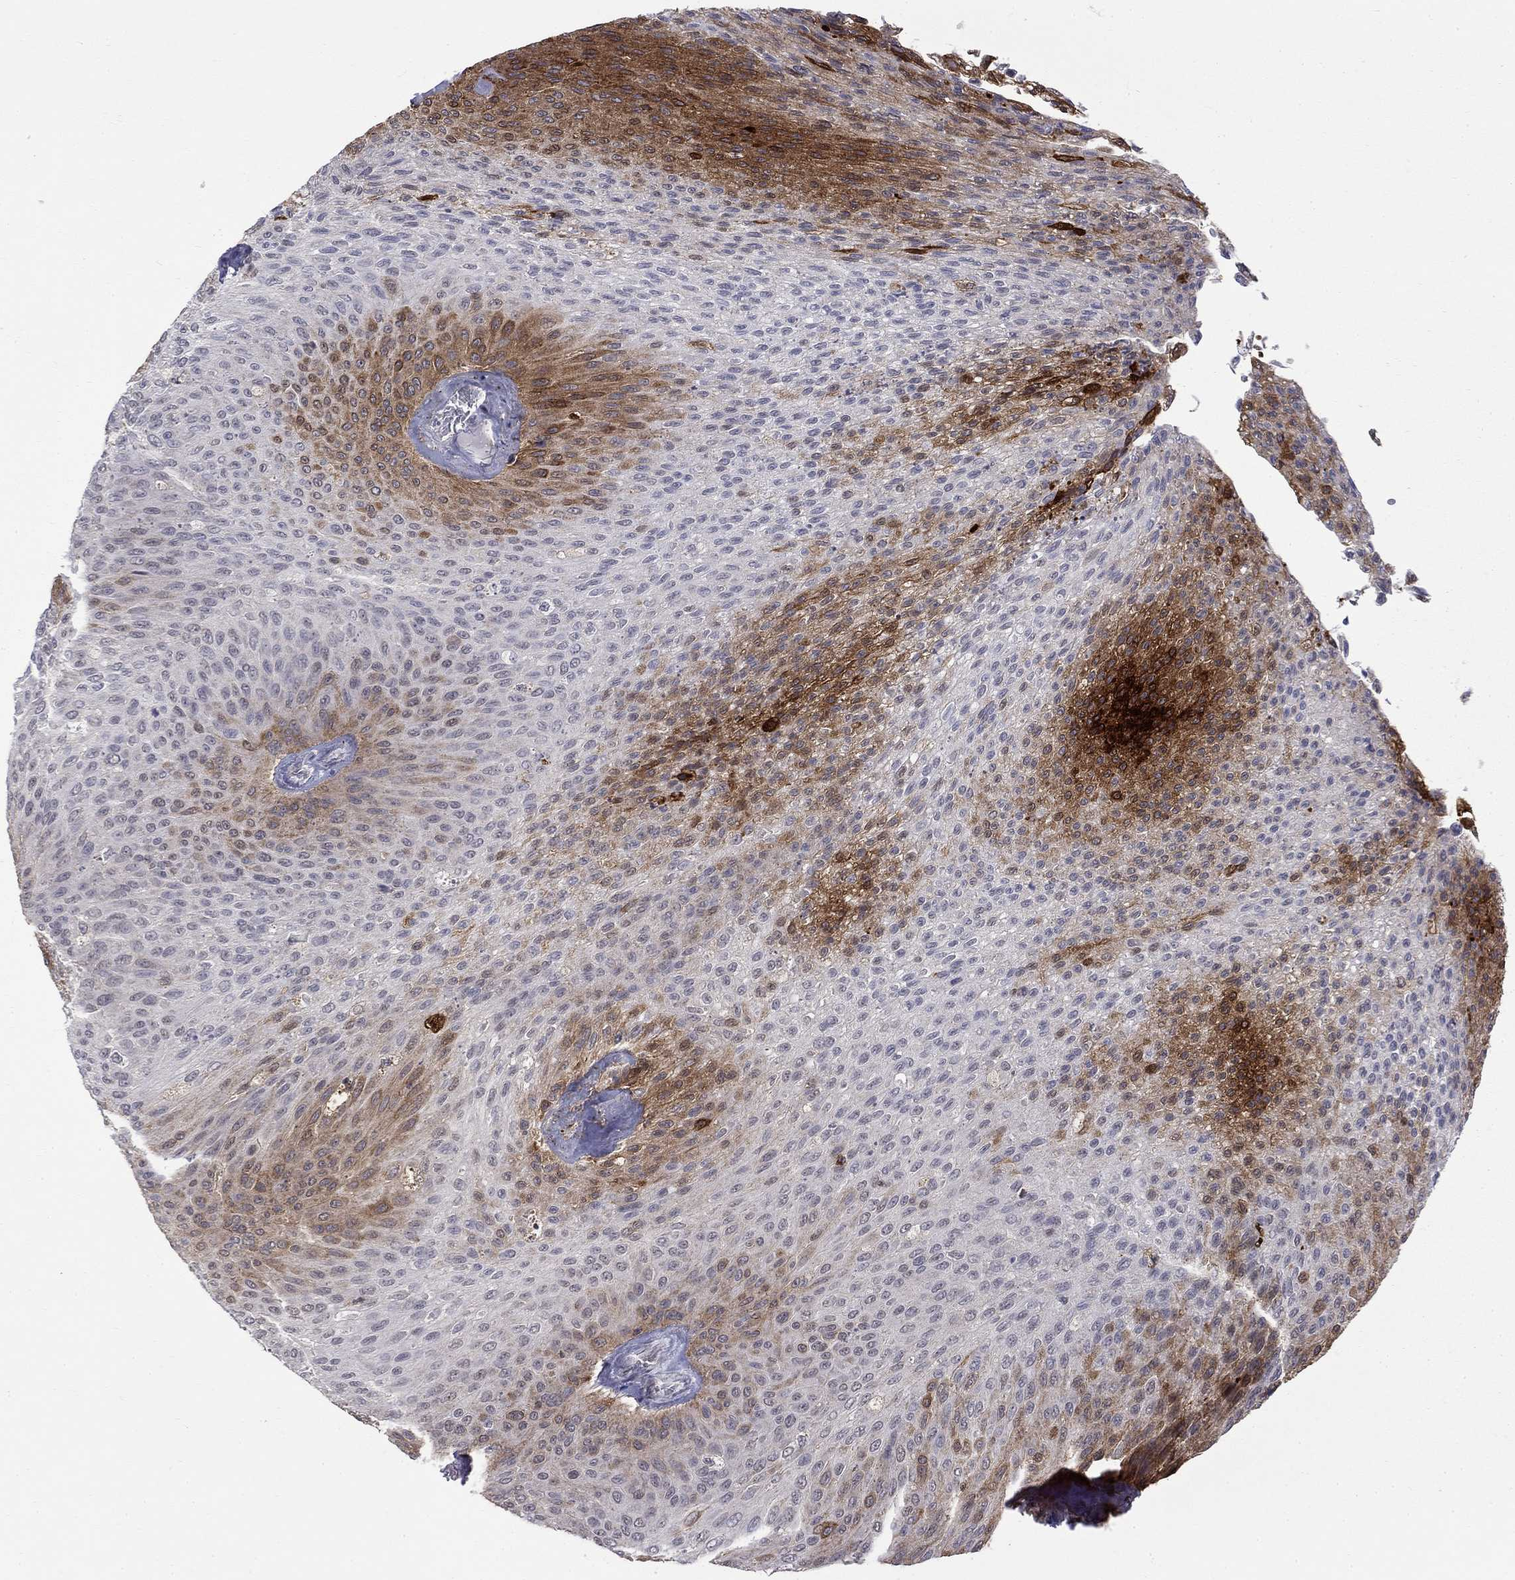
{"staining": {"intensity": "strong", "quantity": "25%-75%", "location": "cytoplasmic/membranous"}, "tissue": "urothelial cancer", "cell_type": "Tumor cells", "image_type": "cancer", "snomed": [{"axis": "morphology", "description": "Urothelial carcinoma, Low grade"}, {"axis": "topography", "description": "Ureter, NOS"}, {"axis": "topography", "description": "Urinary bladder"}], "caption": "Urothelial carcinoma (low-grade) stained with a brown dye exhibits strong cytoplasmic/membranous positive positivity in about 25%-75% of tumor cells.", "gene": "PCBP3", "patient": {"sex": "male", "age": 78}}